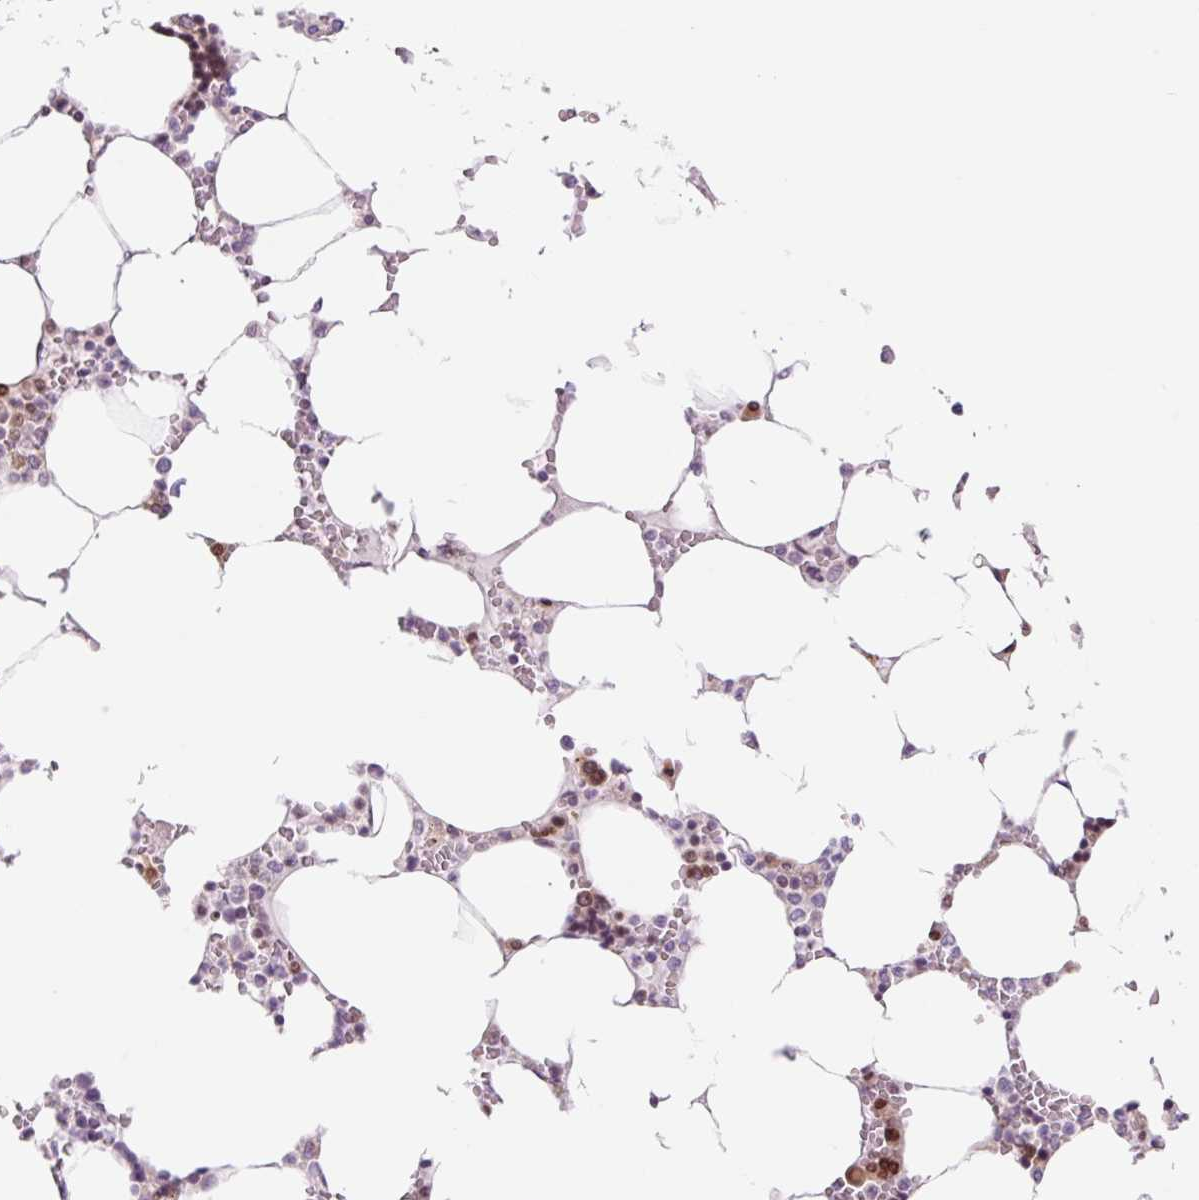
{"staining": {"intensity": "moderate", "quantity": "25%-75%", "location": "nuclear"}, "tissue": "bone marrow", "cell_type": "Hematopoietic cells", "image_type": "normal", "snomed": [{"axis": "morphology", "description": "Normal tissue, NOS"}, {"axis": "topography", "description": "Bone marrow"}], "caption": "A histopathology image of human bone marrow stained for a protein shows moderate nuclear brown staining in hematopoietic cells.", "gene": "RPL41", "patient": {"sex": "male", "age": 64}}